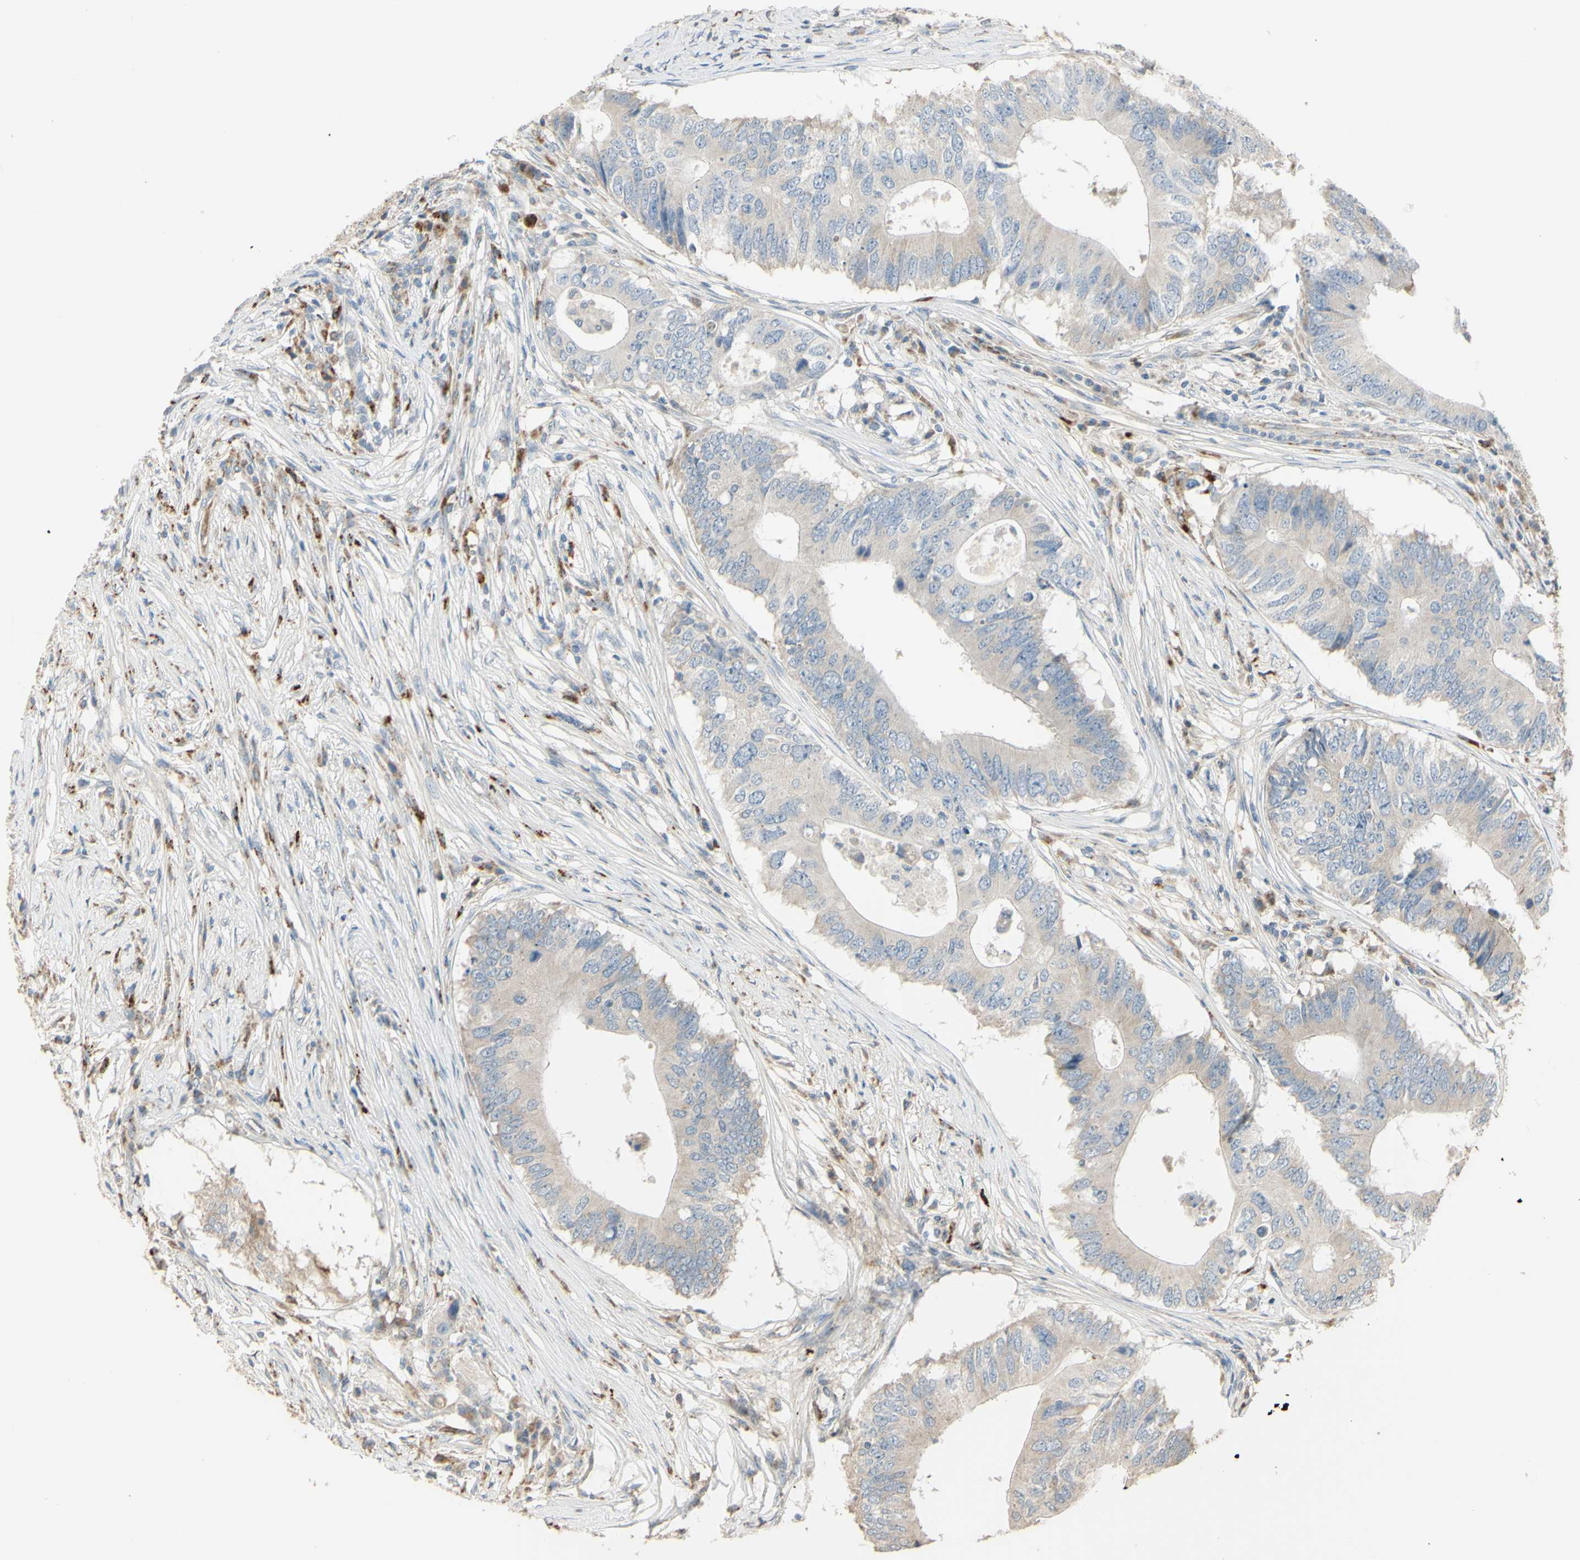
{"staining": {"intensity": "weak", "quantity": ">75%", "location": "cytoplasmic/membranous"}, "tissue": "colorectal cancer", "cell_type": "Tumor cells", "image_type": "cancer", "snomed": [{"axis": "morphology", "description": "Adenocarcinoma, NOS"}, {"axis": "topography", "description": "Colon"}], "caption": "Immunohistochemical staining of colorectal adenocarcinoma reveals weak cytoplasmic/membranous protein expression in about >75% of tumor cells.", "gene": "ANGPTL1", "patient": {"sex": "male", "age": 71}}